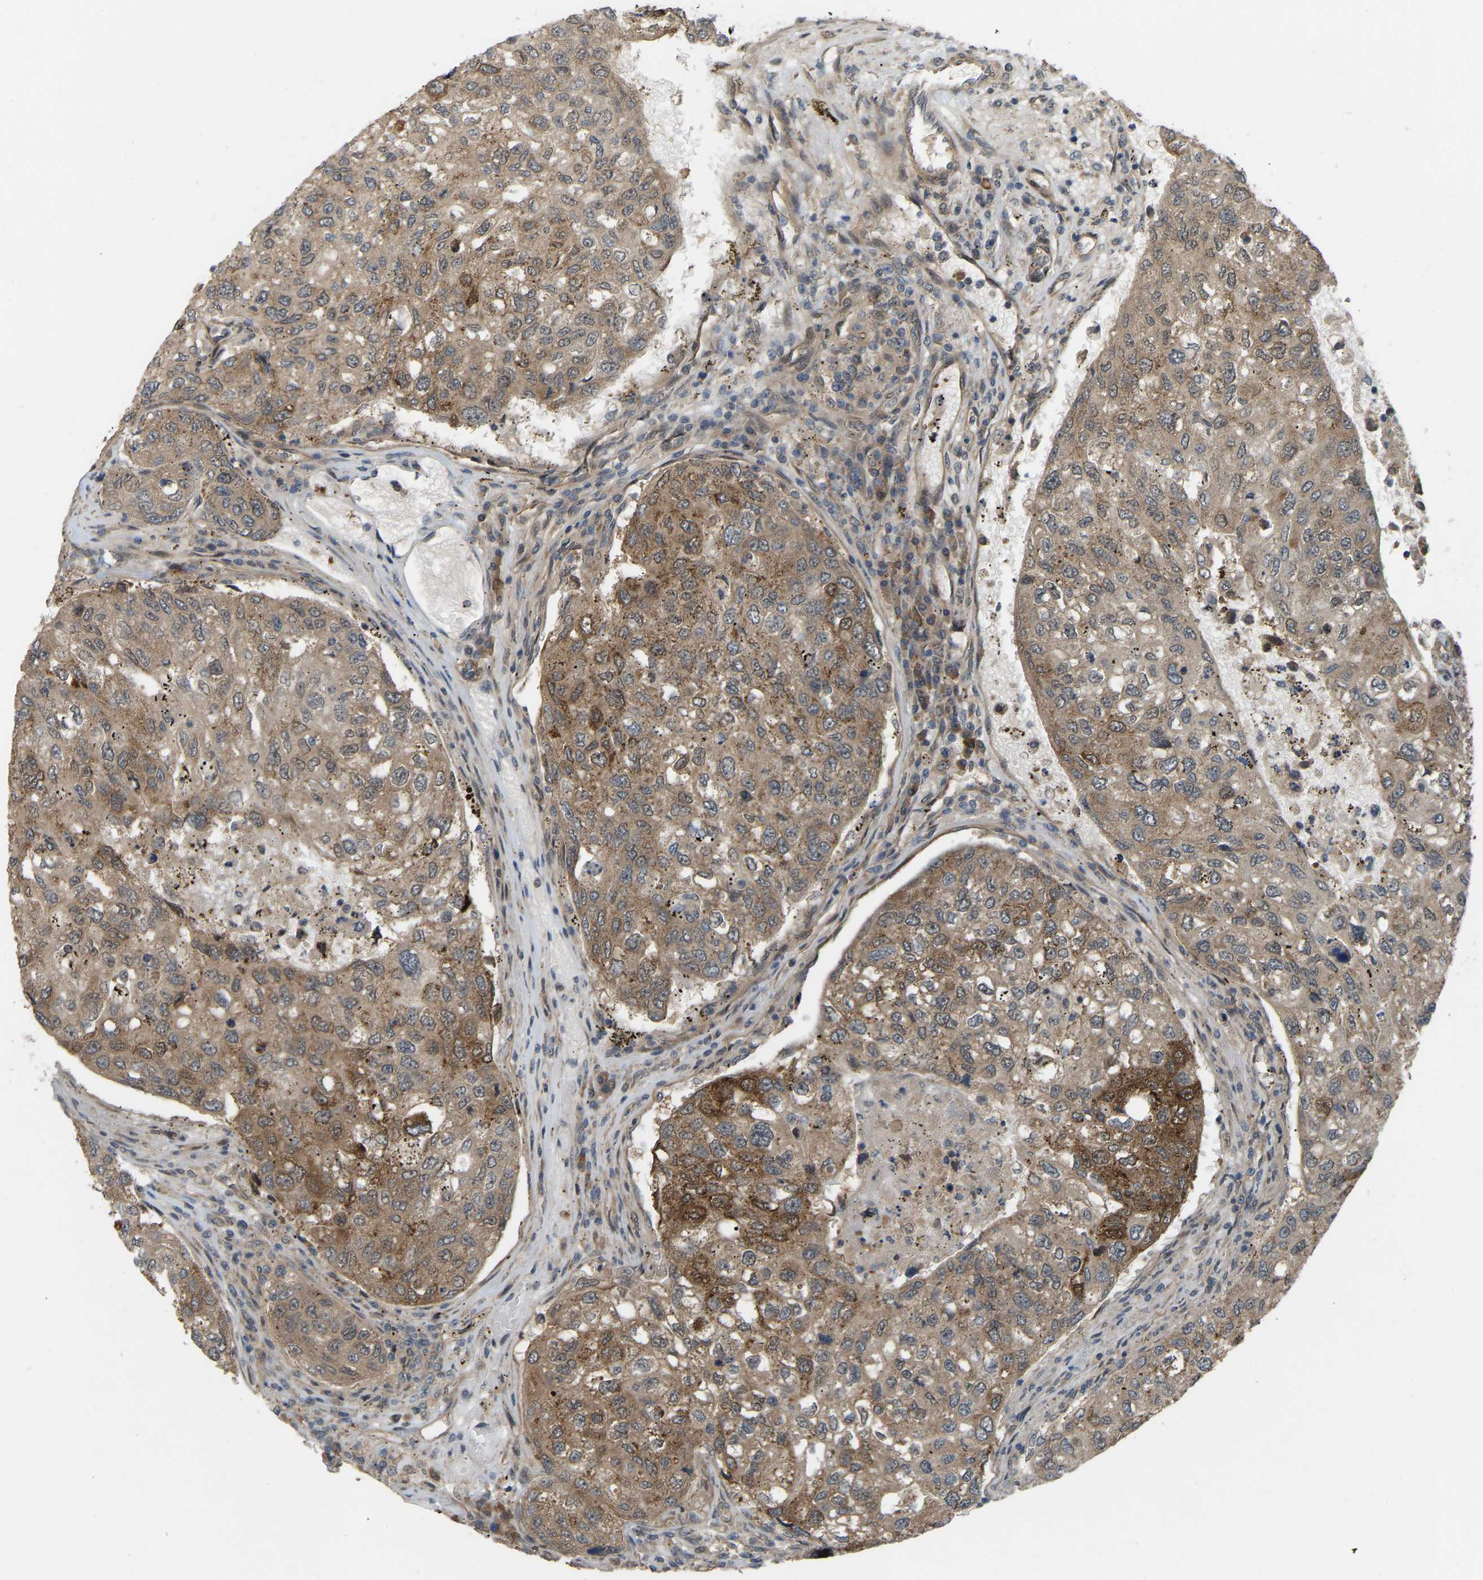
{"staining": {"intensity": "moderate", "quantity": ">75%", "location": "cytoplasmic/membranous"}, "tissue": "urothelial cancer", "cell_type": "Tumor cells", "image_type": "cancer", "snomed": [{"axis": "morphology", "description": "Urothelial carcinoma, High grade"}, {"axis": "topography", "description": "Lymph node"}, {"axis": "topography", "description": "Urinary bladder"}], "caption": "High-power microscopy captured an IHC image of high-grade urothelial carcinoma, revealing moderate cytoplasmic/membranous staining in approximately >75% of tumor cells.", "gene": "CROT", "patient": {"sex": "male", "age": 51}}